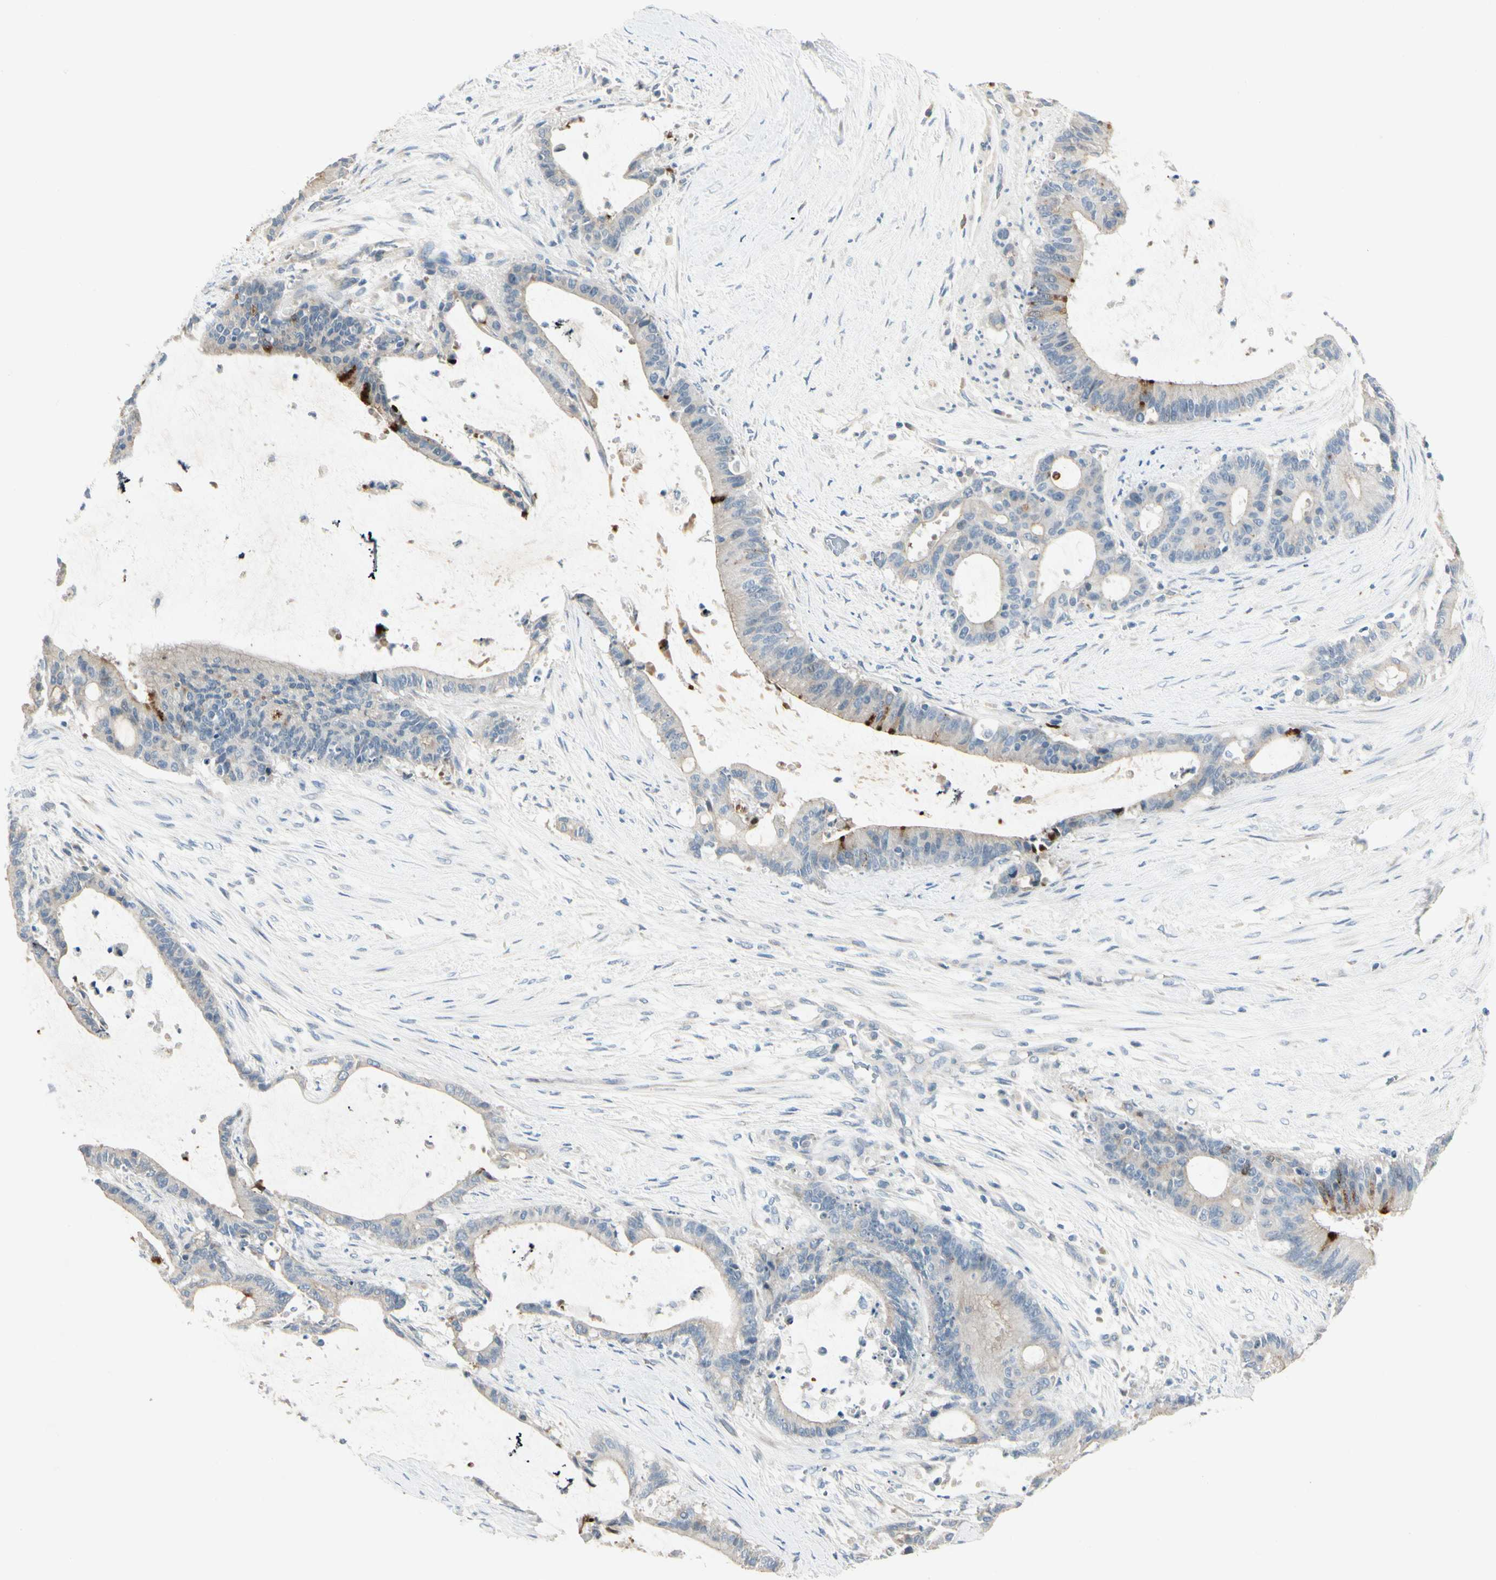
{"staining": {"intensity": "weak", "quantity": "<25%", "location": "cytoplasmic/membranous"}, "tissue": "liver cancer", "cell_type": "Tumor cells", "image_type": "cancer", "snomed": [{"axis": "morphology", "description": "Cholangiocarcinoma"}, {"axis": "topography", "description": "Liver"}], "caption": "This is an IHC photomicrograph of human liver cholangiocarcinoma. There is no staining in tumor cells.", "gene": "SPINK4", "patient": {"sex": "female", "age": 73}}